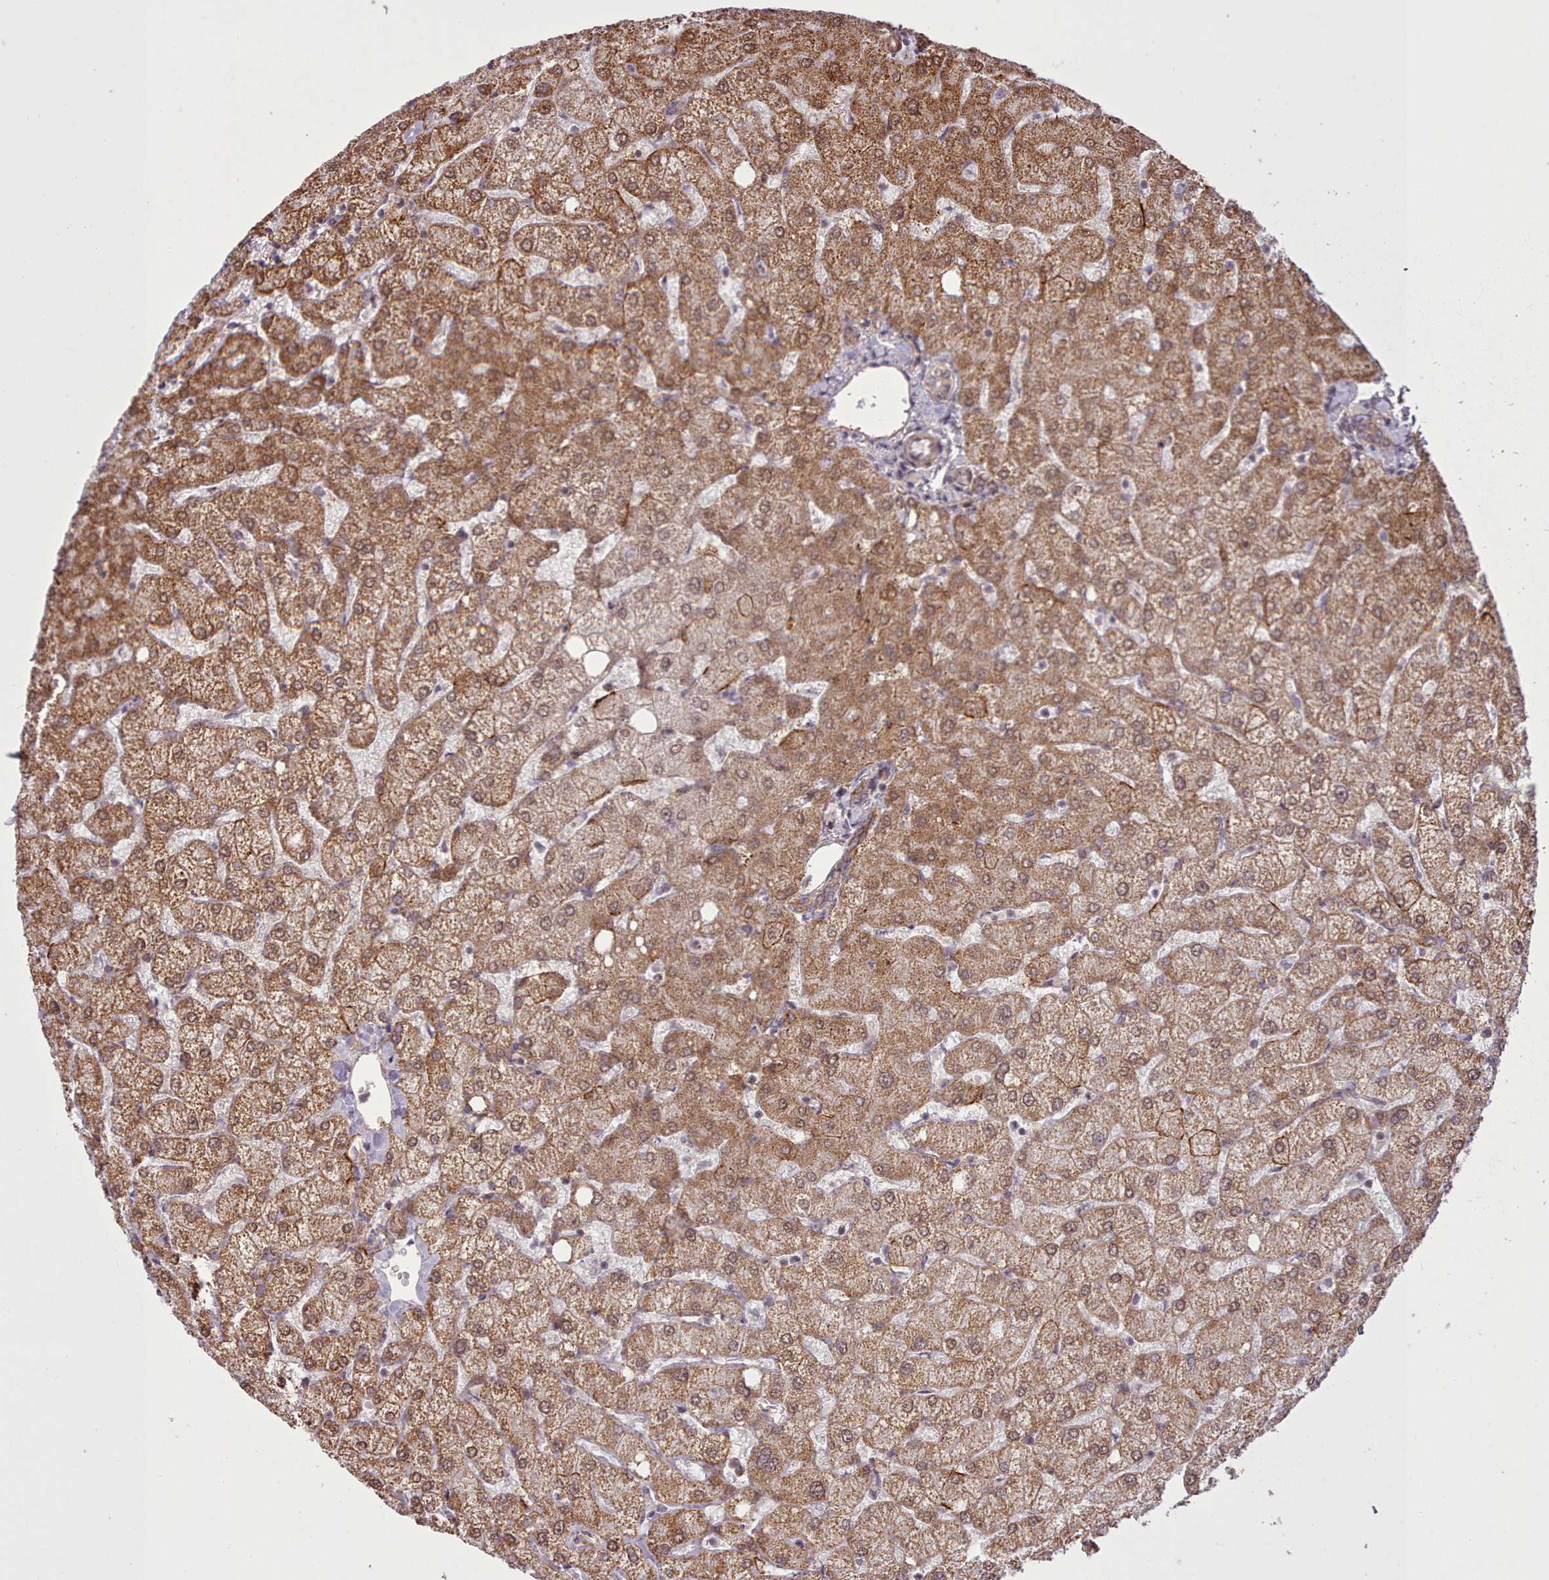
{"staining": {"intensity": "negative", "quantity": "none", "location": "none"}, "tissue": "liver", "cell_type": "Cholangiocytes", "image_type": "normal", "snomed": [{"axis": "morphology", "description": "Normal tissue, NOS"}, {"axis": "topography", "description": "Liver"}], "caption": "Immunohistochemistry (IHC) micrograph of benign liver: human liver stained with DAB demonstrates no significant protein staining in cholangiocytes.", "gene": "ZMYM4", "patient": {"sex": "female", "age": 54}}